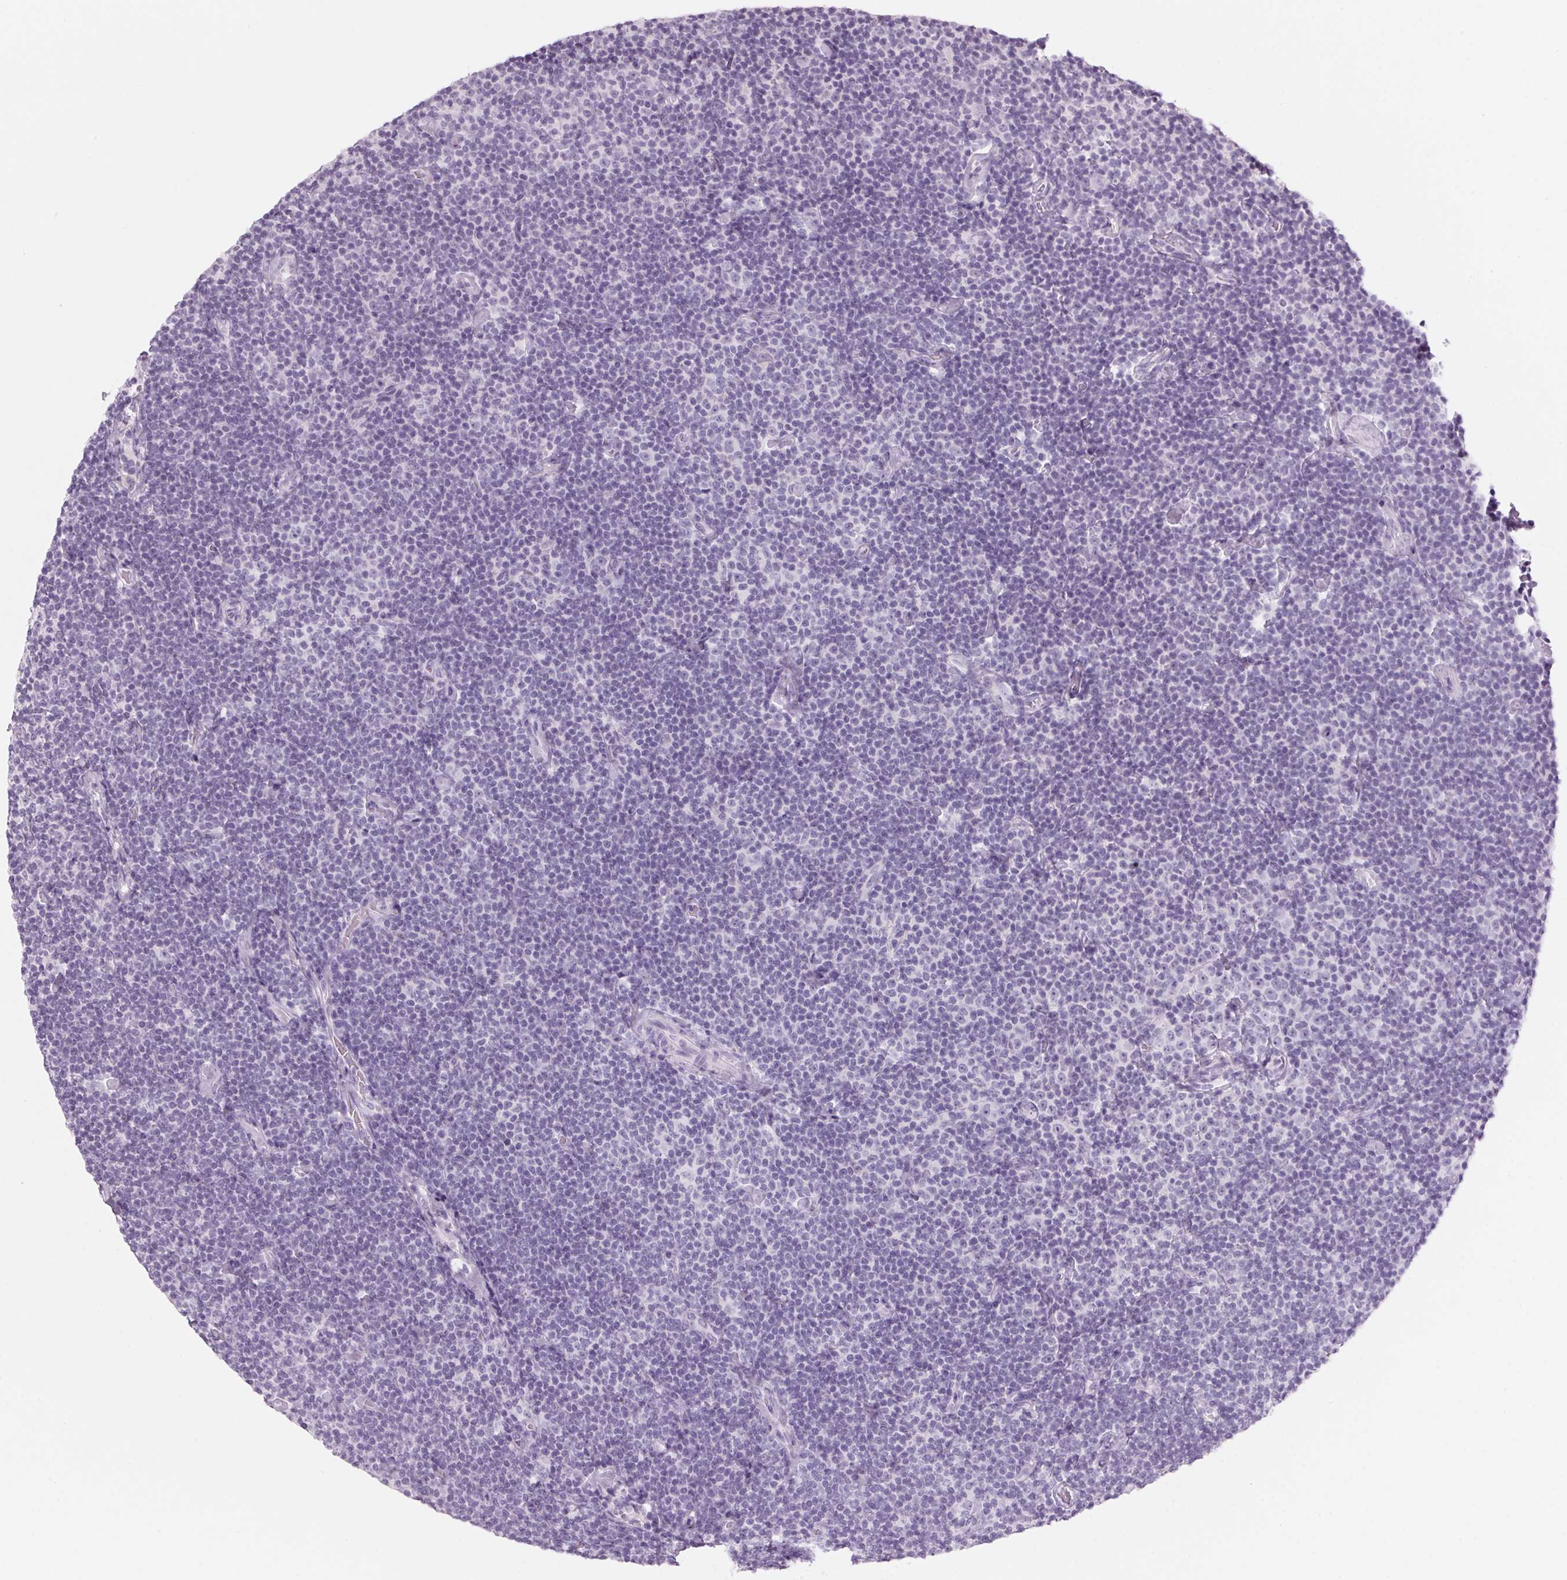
{"staining": {"intensity": "negative", "quantity": "none", "location": "none"}, "tissue": "lymphoma", "cell_type": "Tumor cells", "image_type": "cancer", "snomed": [{"axis": "morphology", "description": "Malignant lymphoma, non-Hodgkin's type, Low grade"}, {"axis": "topography", "description": "Lymph node"}], "caption": "Immunohistochemical staining of malignant lymphoma, non-Hodgkin's type (low-grade) demonstrates no significant staining in tumor cells. (Brightfield microscopy of DAB (3,3'-diaminobenzidine) immunohistochemistry at high magnification).", "gene": "ADAM20", "patient": {"sex": "male", "age": 81}}